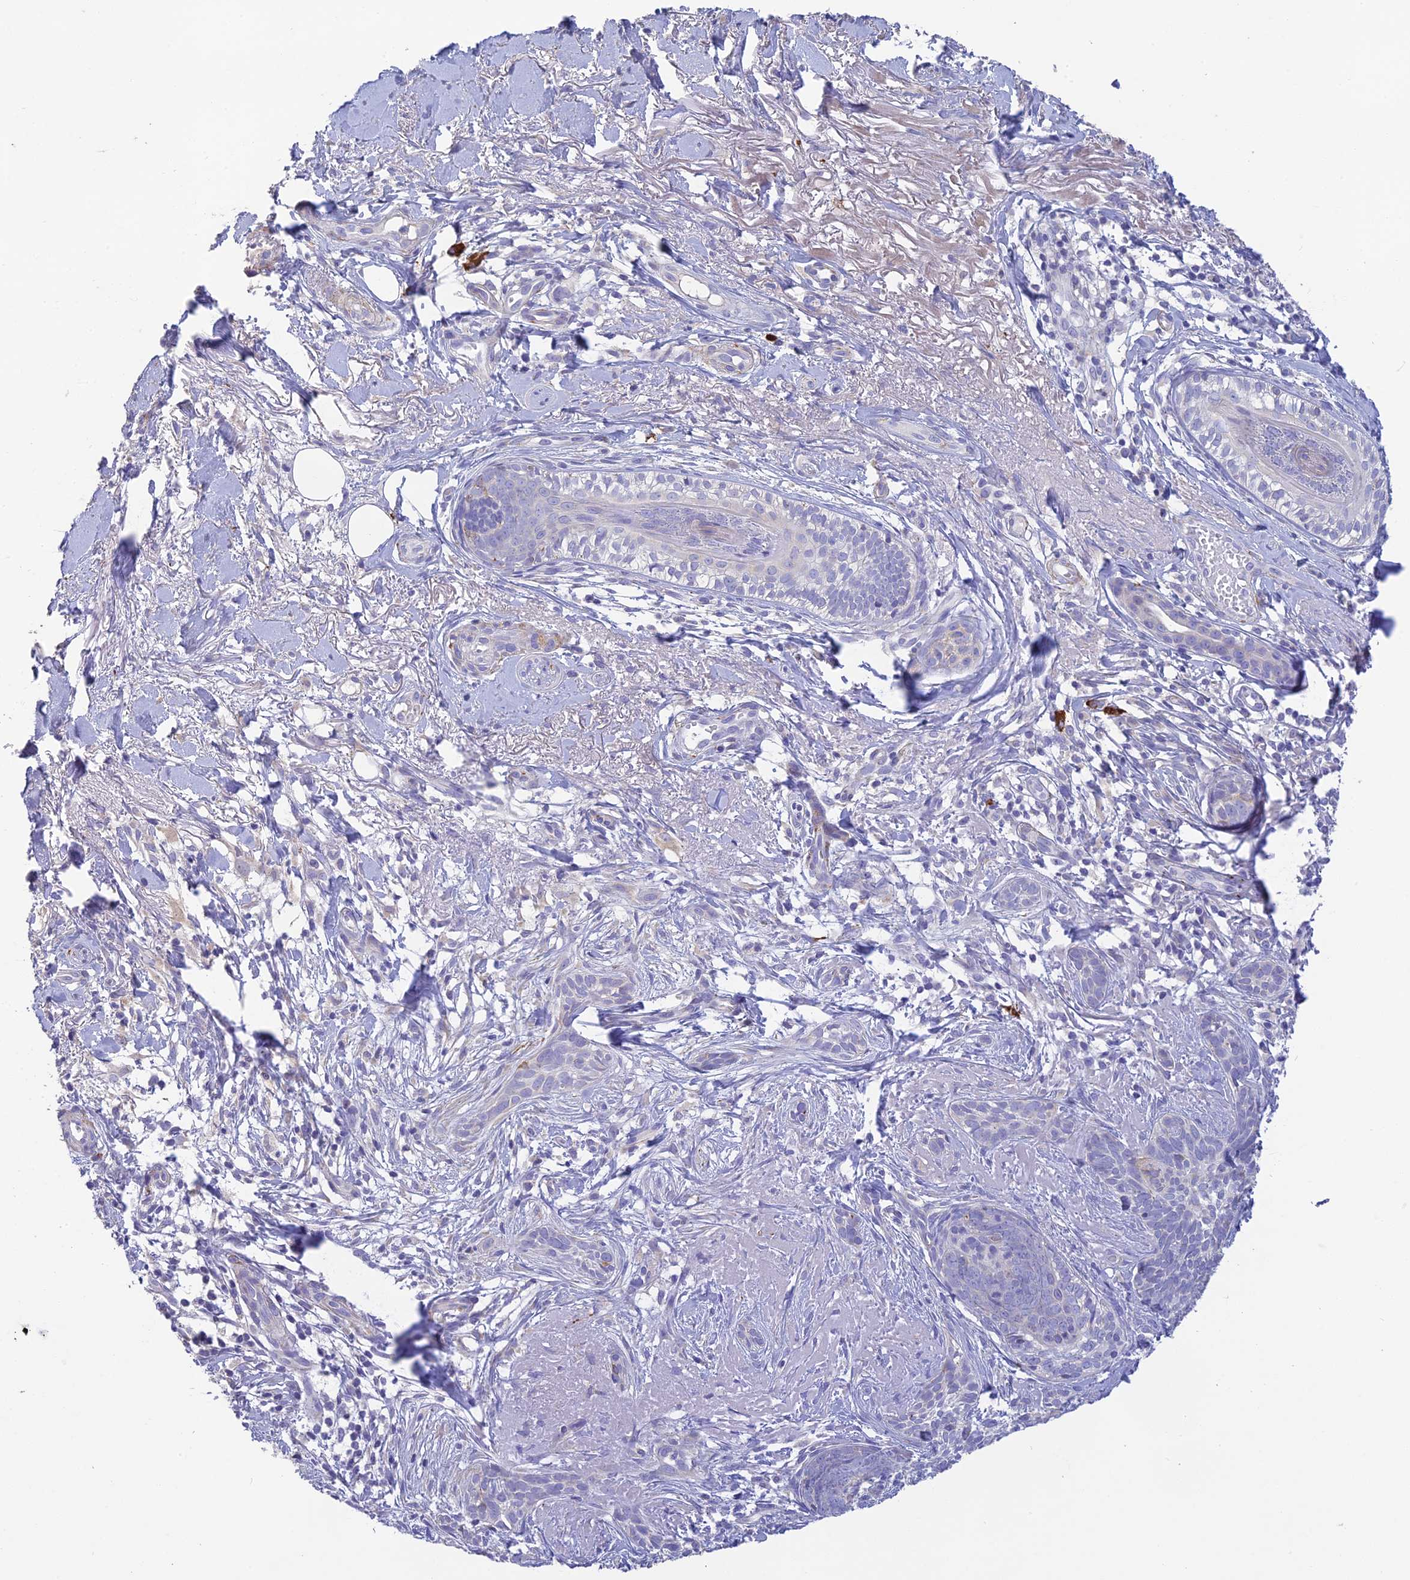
{"staining": {"intensity": "negative", "quantity": "none", "location": "none"}, "tissue": "skin cancer", "cell_type": "Tumor cells", "image_type": "cancer", "snomed": [{"axis": "morphology", "description": "Basal cell carcinoma"}, {"axis": "topography", "description": "Skin"}], "caption": "This histopathology image is of skin cancer stained with immunohistochemistry (IHC) to label a protein in brown with the nuclei are counter-stained blue. There is no expression in tumor cells.", "gene": "HSD17B2", "patient": {"sex": "female", "age": 76}}